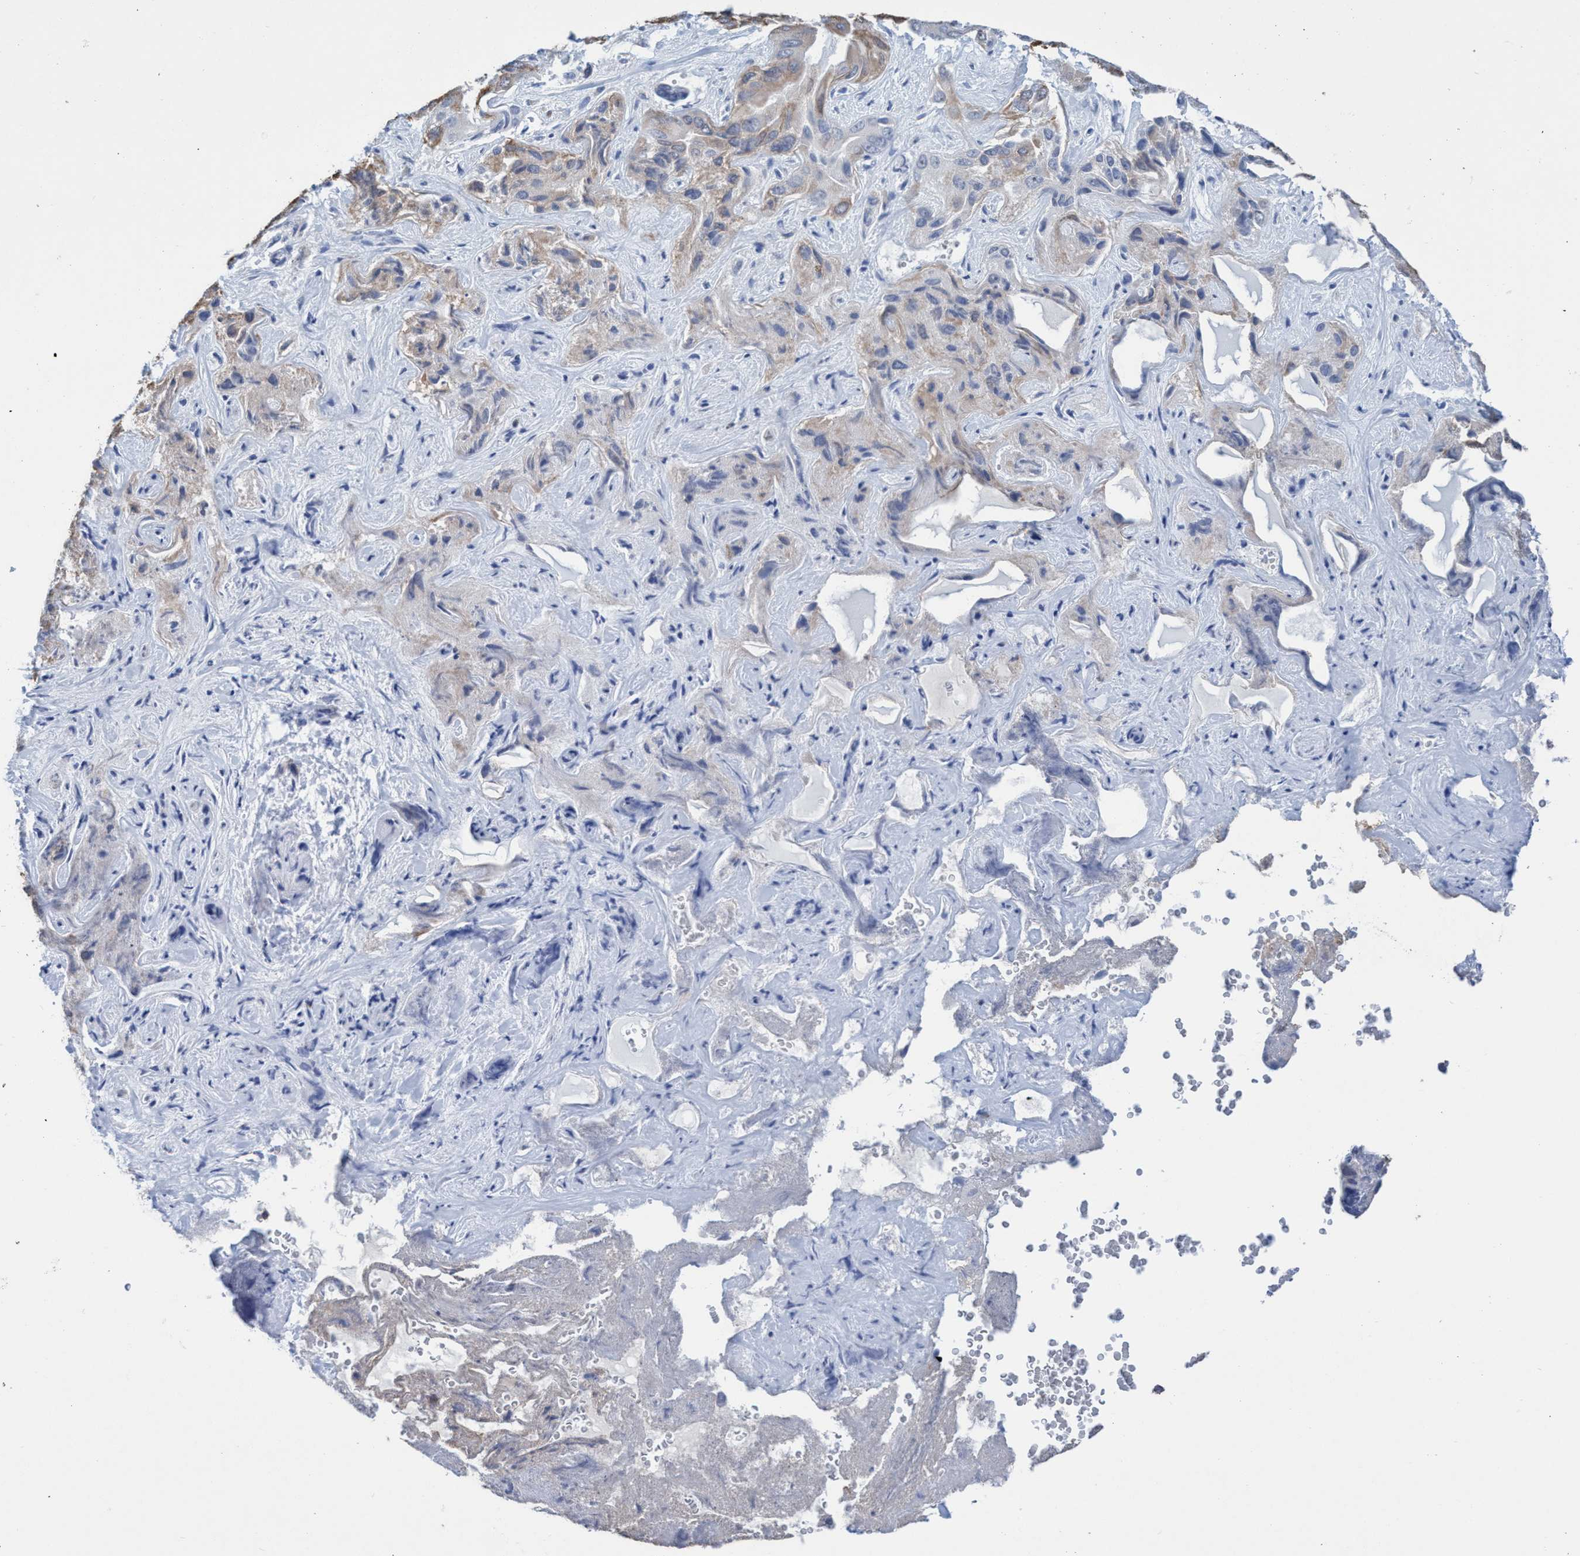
{"staining": {"intensity": "weak", "quantity": "<25%", "location": "cytoplasmic/membranous"}, "tissue": "liver cancer", "cell_type": "Tumor cells", "image_type": "cancer", "snomed": [{"axis": "morphology", "description": "Cholangiocarcinoma"}, {"axis": "topography", "description": "Liver"}], "caption": "Tumor cells show no significant protein expression in liver cancer.", "gene": "GLOD4", "patient": {"sex": "female", "age": 52}}